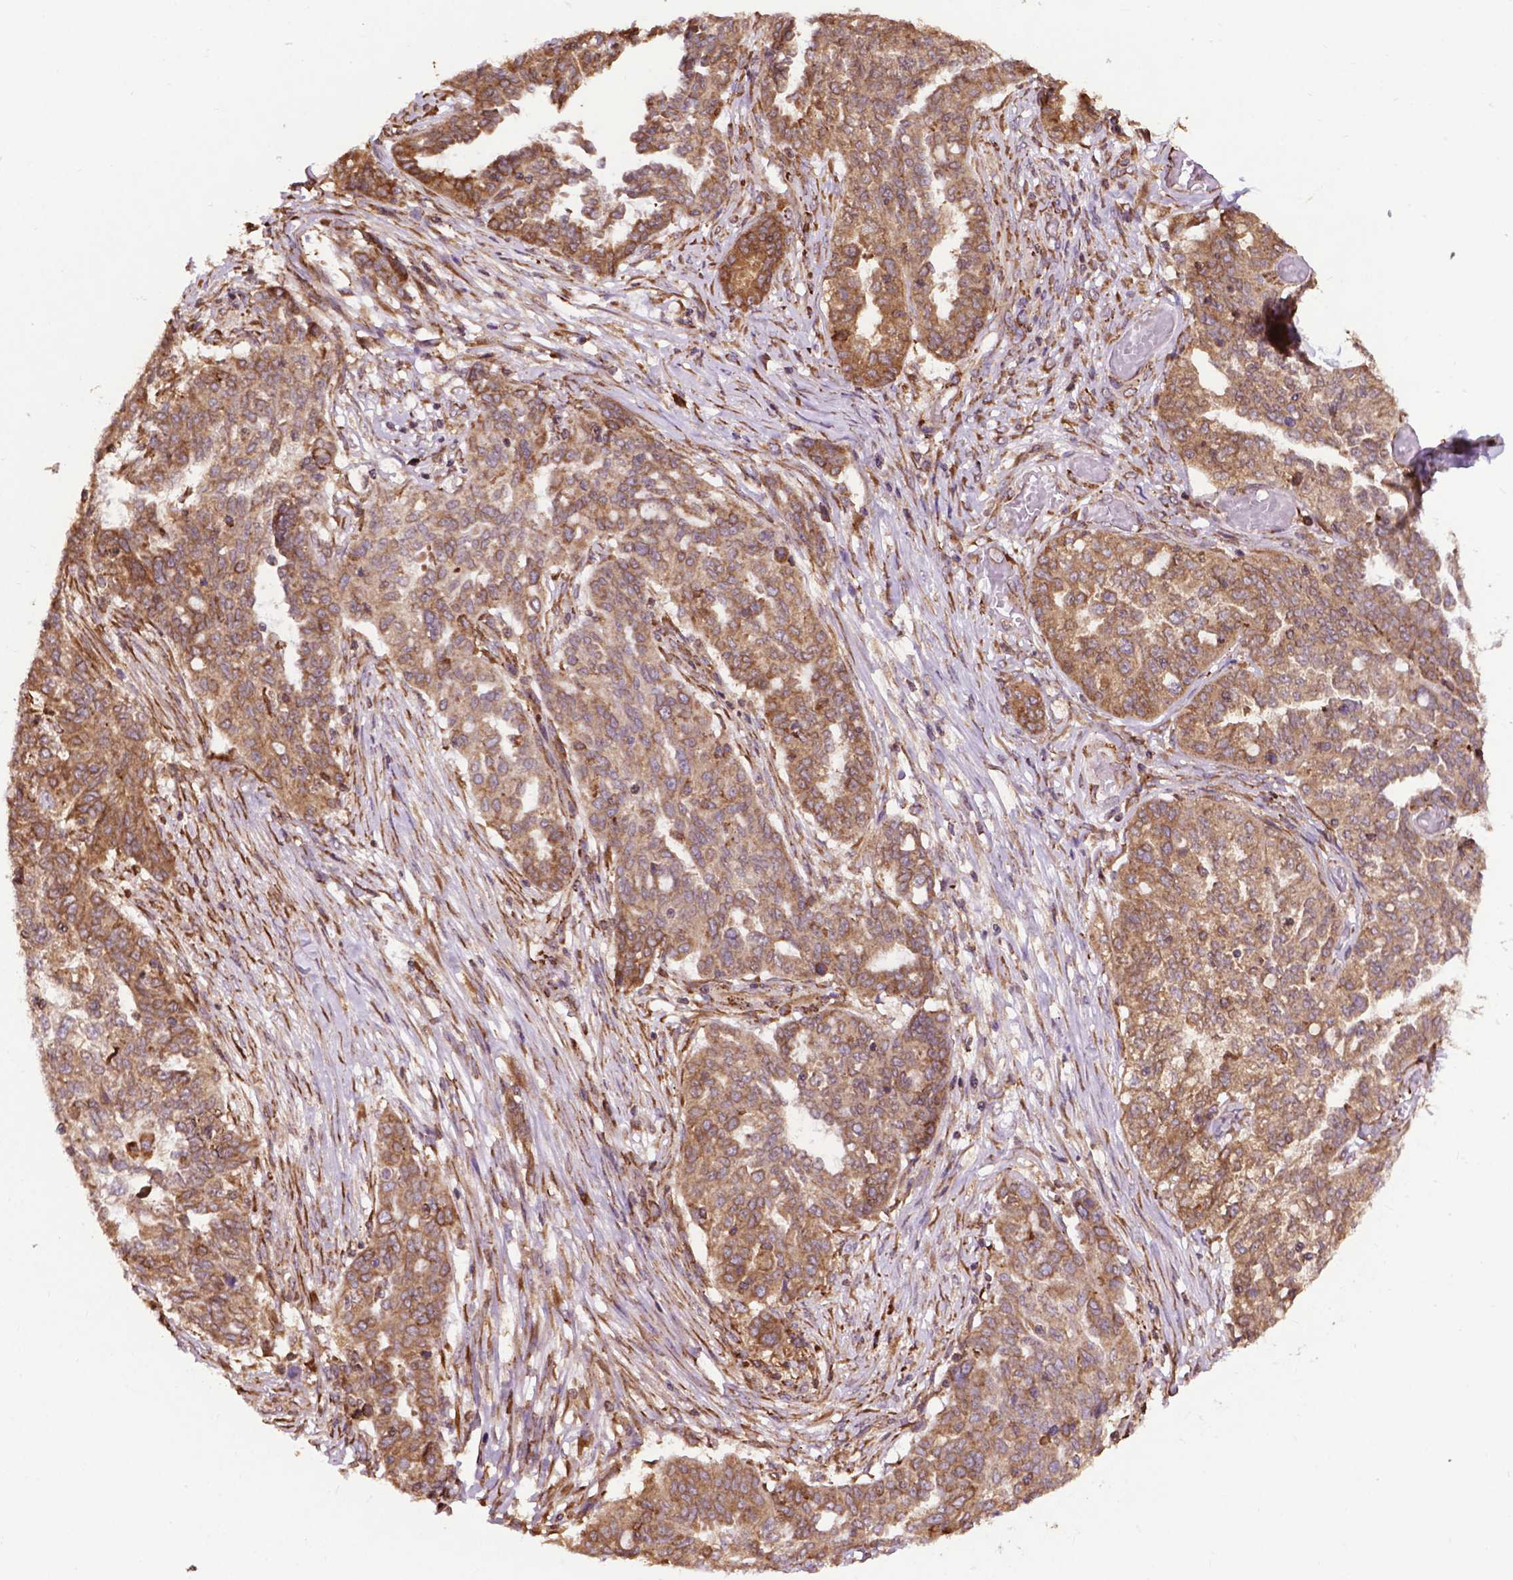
{"staining": {"intensity": "moderate", "quantity": "25%-75%", "location": "cytoplasmic/membranous"}, "tissue": "ovarian cancer", "cell_type": "Tumor cells", "image_type": "cancer", "snomed": [{"axis": "morphology", "description": "Cystadenocarcinoma, serous, NOS"}, {"axis": "topography", "description": "Ovary"}], "caption": "Moderate cytoplasmic/membranous protein staining is present in approximately 25%-75% of tumor cells in ovarian serous cystadenocarcinoma.", "gene": "GANAB", "patient": {"sex": "female", "age": 67}}